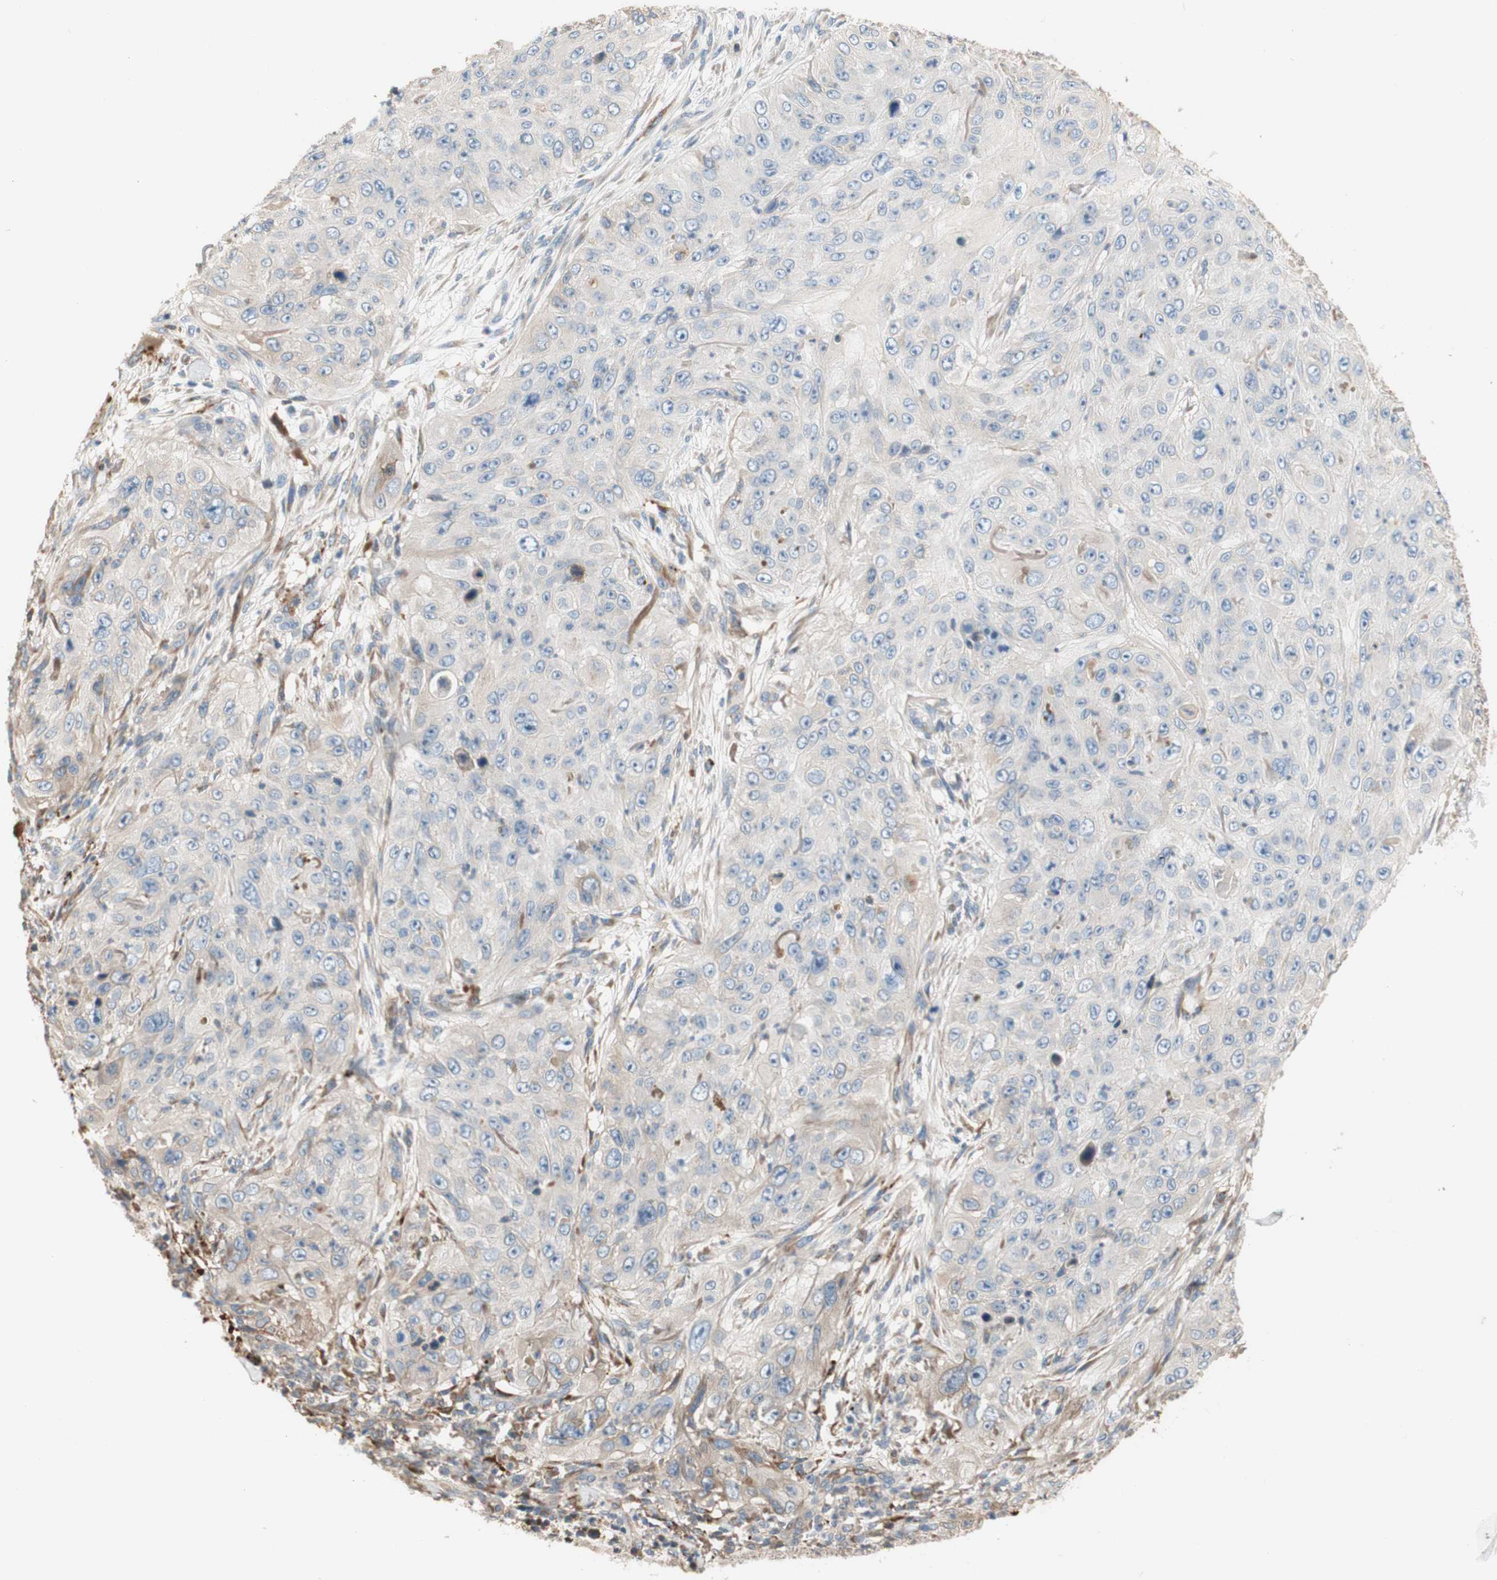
{"staining": {"intensity": "negative", "quantity": "none", "location": "none"}, "tissue": "skin cancer", "cell_type": "Tumor cells", "image_type": "cancer", "snomed": [{"axis": "morphology", "description": "Squamous cell carcinoma, NOS"}, {"axis": "topography", "description": "Skin"}], "caption": "IHC photomicrograph of human skin squamous cell carcinoma stained for a protein (brown), which exhibits no staining in tumor cells. (Brightfield microscopy of DAB immunohistochemistry at high magnification).", "gene": "PTPN21", "patient": {"sex": "female", "age": 80}}